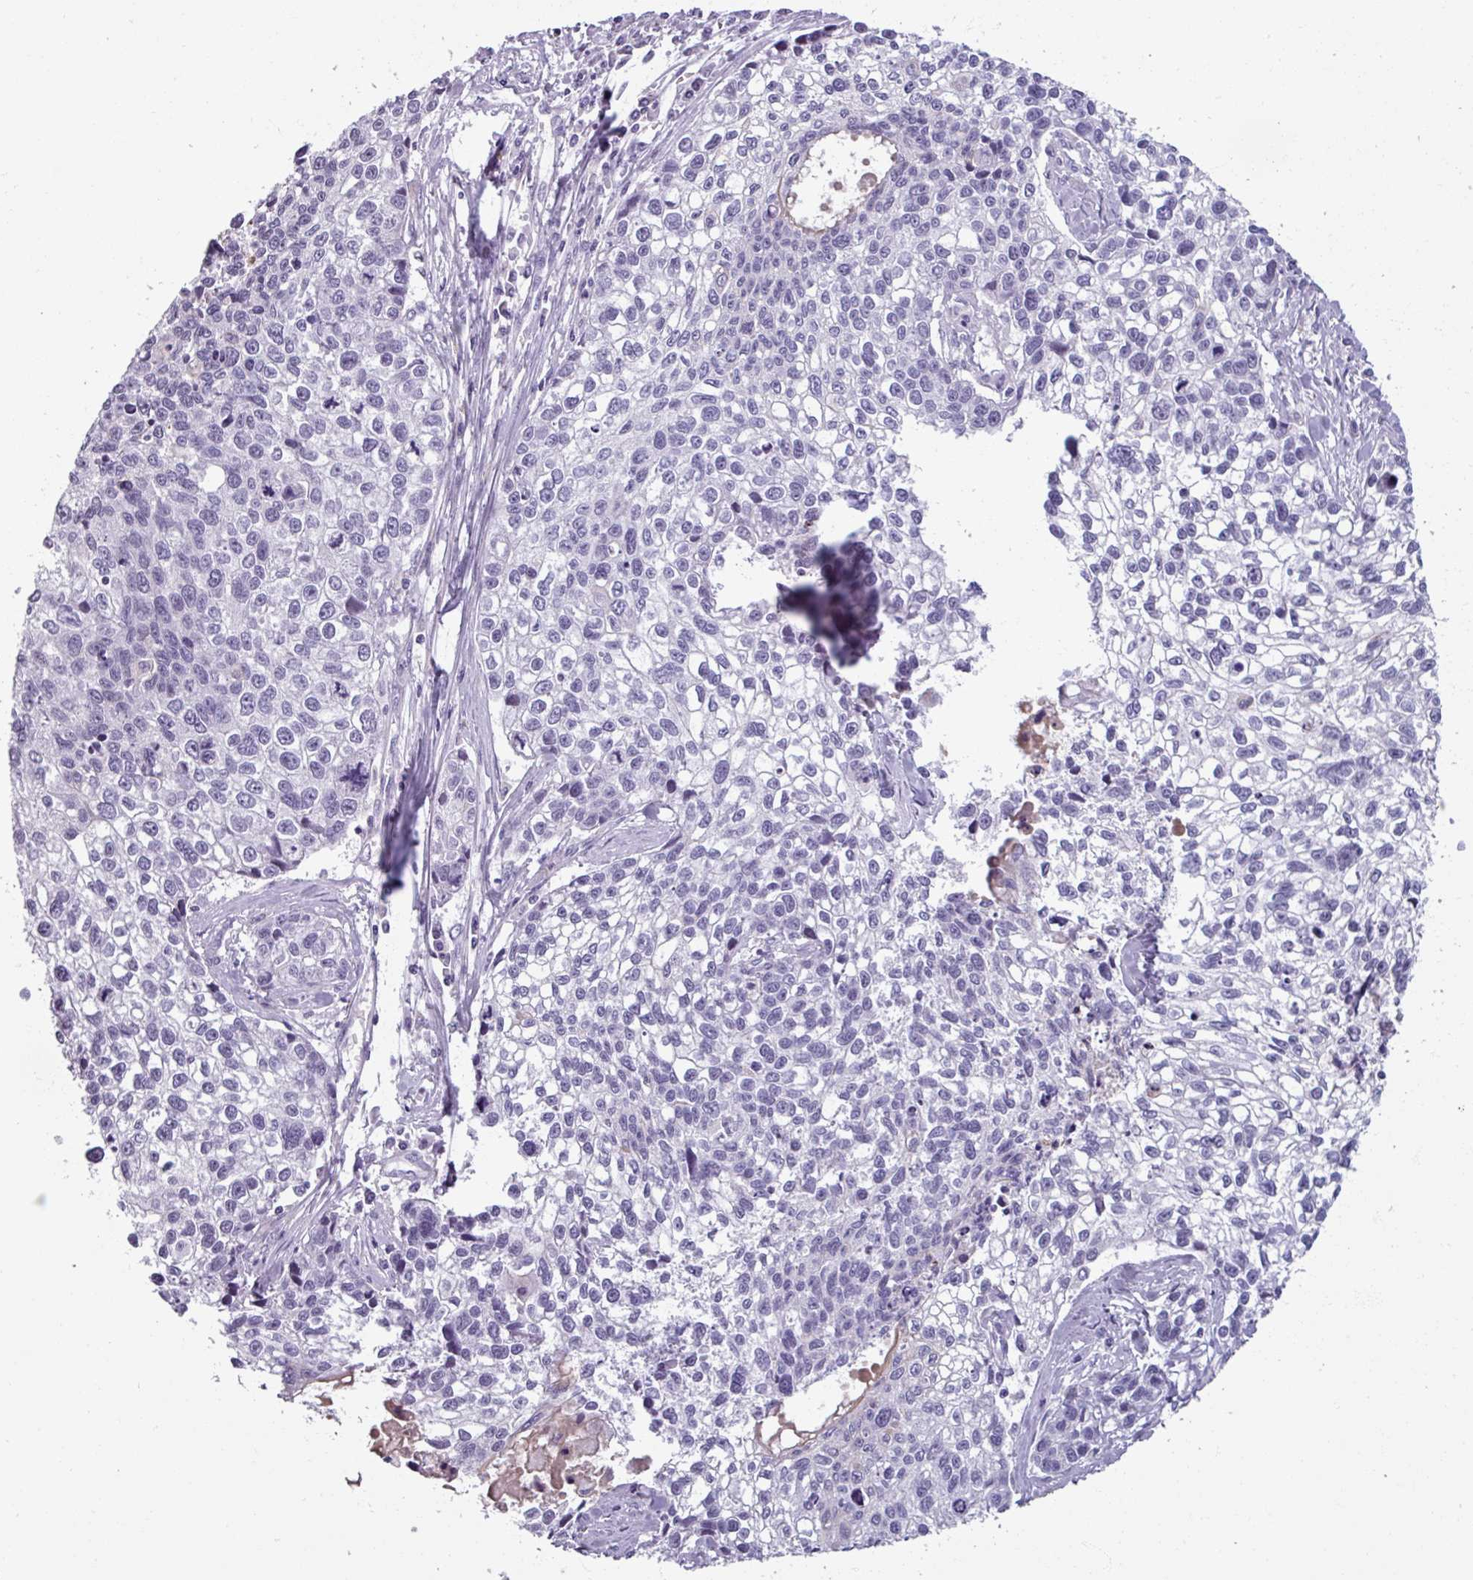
{"staining": {"intensity": "negative", "quantity": "none", "location": "none"}, "tissue": "lung cancer", "cell_type": "Tumor cells", "image_type": "cancer", "snomed": [{"axis": "morphology", "description": "Squamous cell carcinoma, NOS"}, {"axis": "topography", "description": "Lung"}], "caption": "Tumor cells are negative for protein expression in human lung squamous cell carcinoma.", "gene": "SPESP1", "patient": {"sex": "male", "age": 74}}